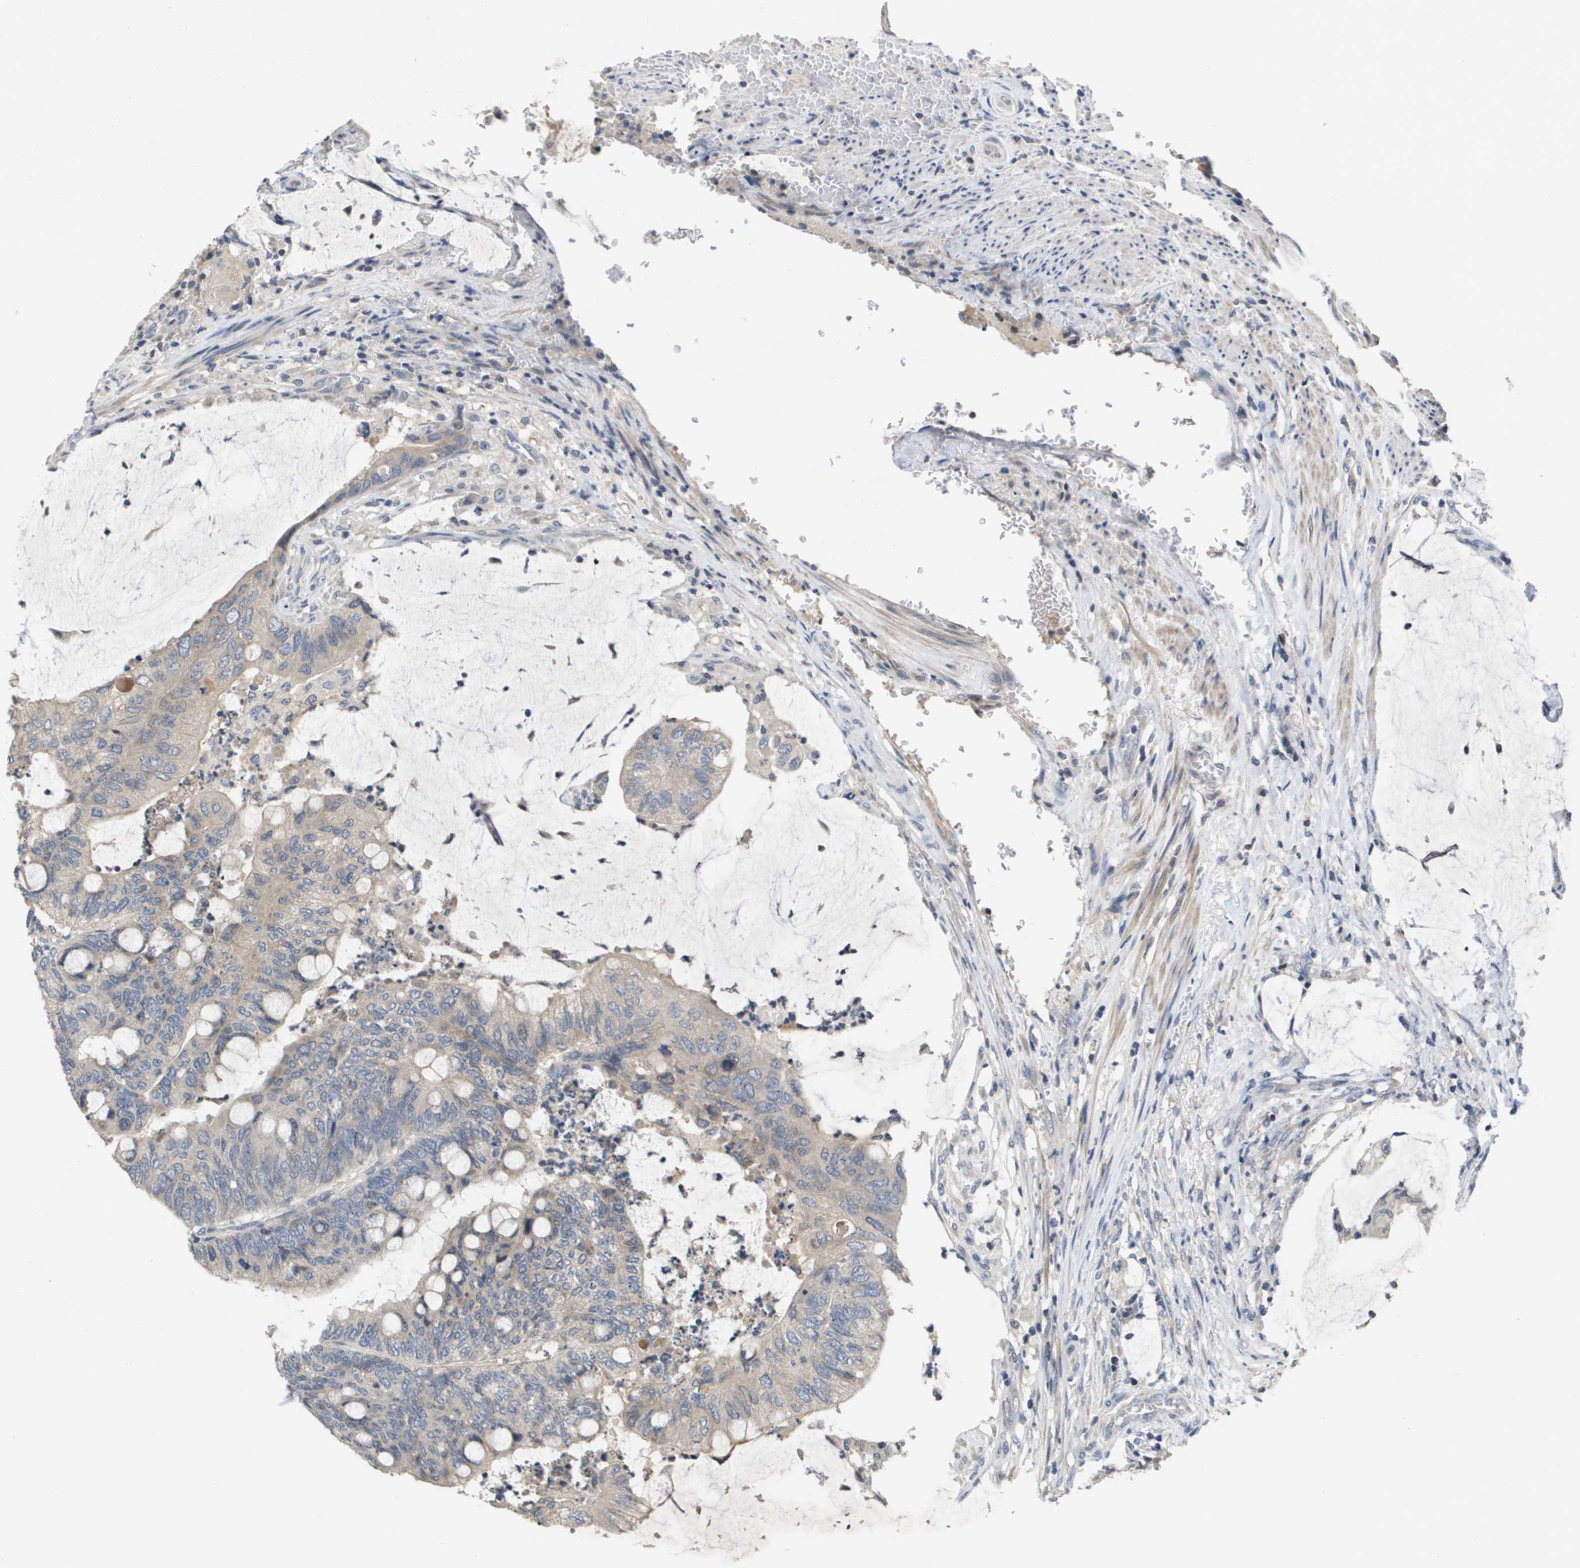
{"staining": {"intensity": "weak", "quantity": "<25%", "location": "cytoplasmic/membranous"}, "tissue": "colorectal cancer", "cell_type": "Tumor cells", "image_type": "cancer", "snomed": [{"axis": "morphology", "description": "Normal tissue, NOS"}, {"axis": "morphology", "description": "Adenocarcinoma, NOS"}, {"axis": "topography", "description": "Rectum"}], "caption": "High power microscopy micrograph of an IHC photomicrograph of adenocarcinoma (colorectal), revealing no significant staining in tumor cells.", "gene": "CAPN11", "patient": {"sex": "male", "age": 92}}